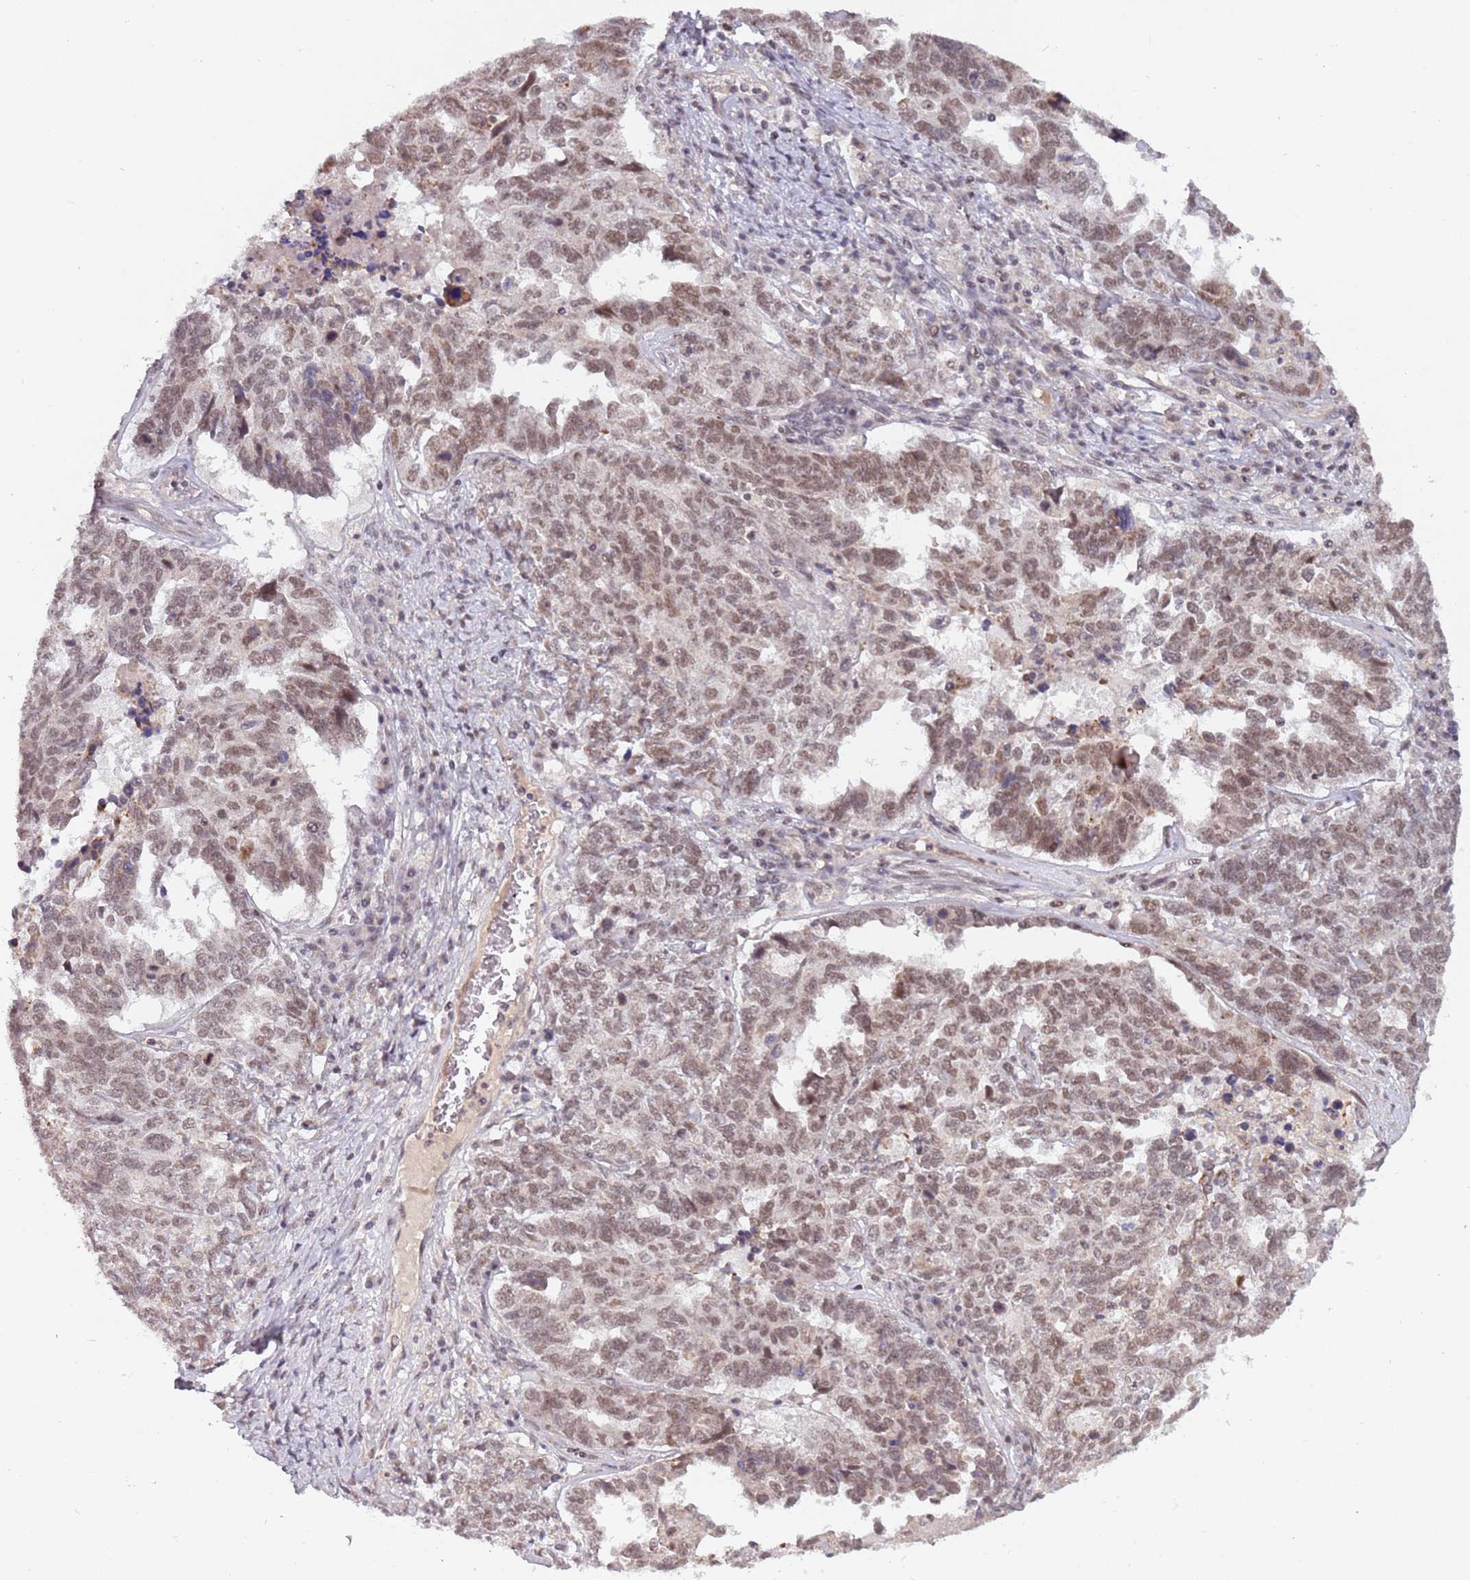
{"staining": {"intensity": "moderate", "quantity": ">75%", "location": "nuclear"}, "tissue": "ovarian cancer", "cell_type": "Tumor cells", "image_type": "cancer", "snomed": [{"axis": "morphology", "description": "Carcinoma, endometroid"}, {"axis": "topography", "description": "Ovary"}], "caption": "Brown immunohistochemical staining in human ovarian cancer (endometroid carcinoma) shows moderate nuclear staining in approximately >75% of tumor cells.", "gene": "SUDS3", "patient": {"sex": "female", "age": 62}}